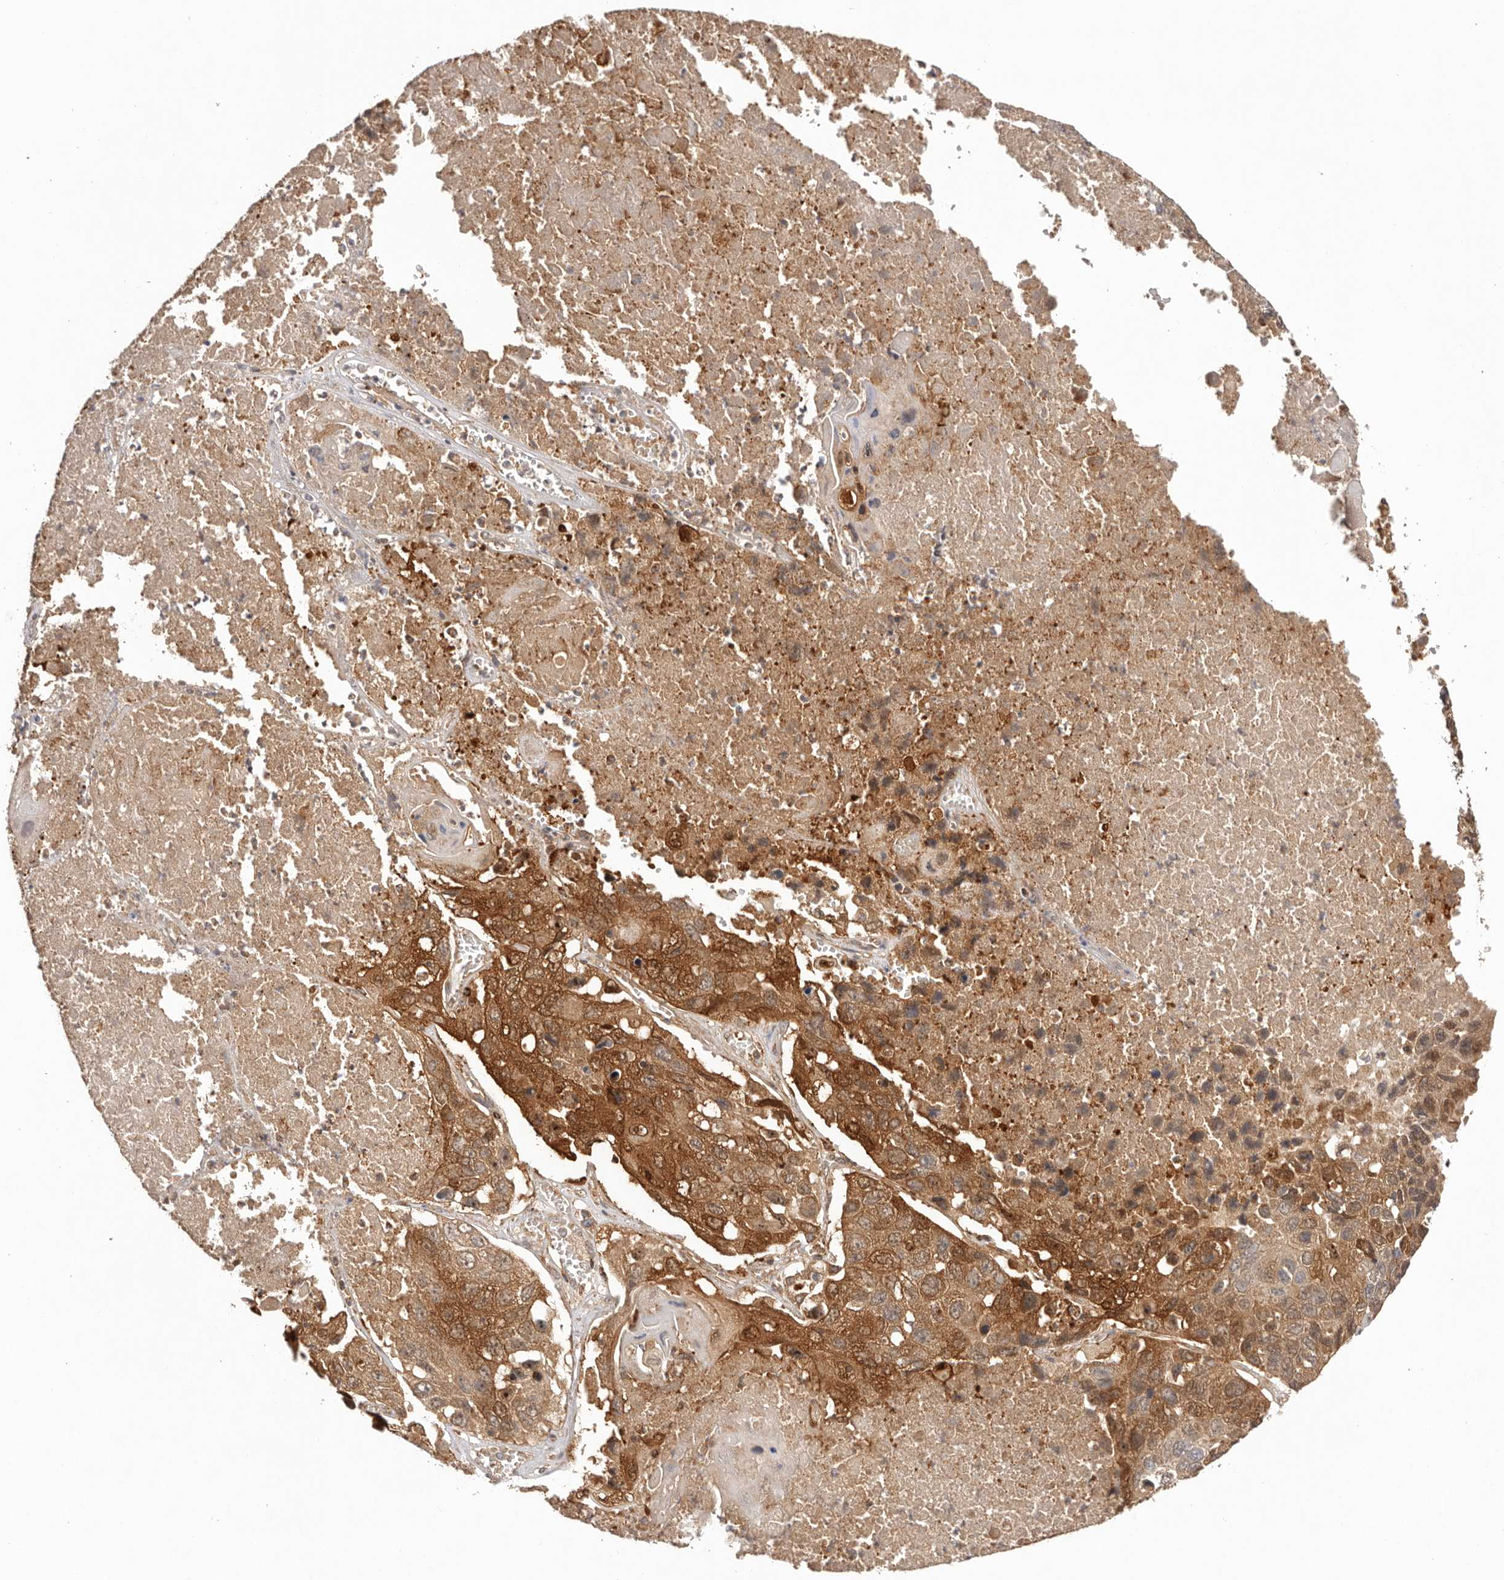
{"staining": {"intensity": "moderate", "quantity": ">75%", "location": "cytoplasmic/membranous"}, "tissue": "lung cancer", "cell_type": "Tumor cells", "image_type": "cancer", "snomed": [{"axis": "morphology", "description": "Squamous cell carcinoma, NOS"}, {"axis": "topography", "description": "Lung"}], "caption": "Protein staining of squamous cell carcinoma (lung) tissue displays moderate cytoplasmic/membranous staining in approximately >75% of tumor cells. The protein is stained brown, and the nuclei are stained in blue (DAB (3,3'-diaminobenzidine) IHC with brightfield microscopy, high magnification).", "gene": "UBR2", "patient": {"sex": "male", "age": 61}}